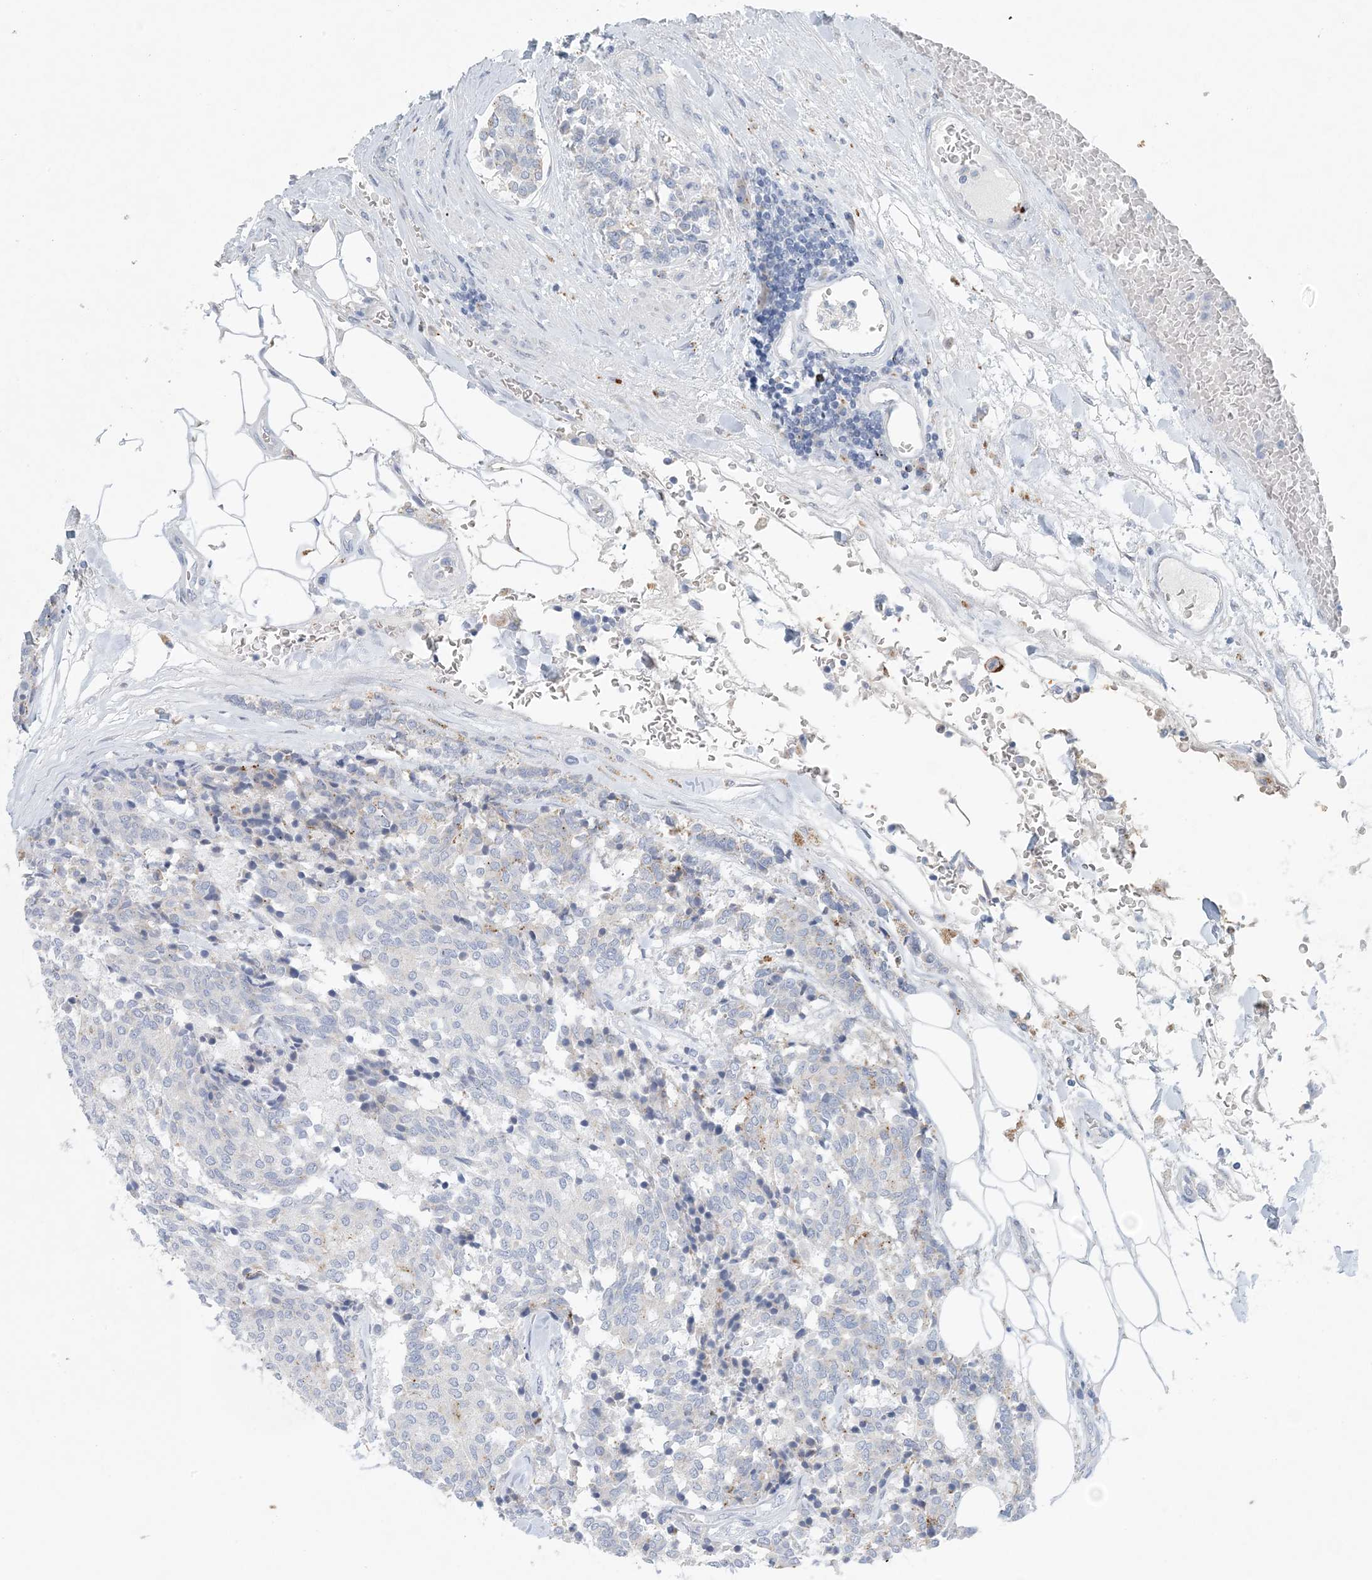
{"staining": {"intensity": "negative", "quantity": "none", "location": "none"}, "tissue": "carcinoid", "cell_type": "Tumor cells", "image_type": "cancer", "snomed": [{"axis": "morphology", "description": "Carcinoid, malignant, NOS"}, {"axis": "topography", "description": "Pancreas"}], "caption": "This is an IHC histopathology image of human carcinoid. There is no positivity in tumor cells.", "gene": "GABRG1", "patient": {"sex": "female", "age": 54}}